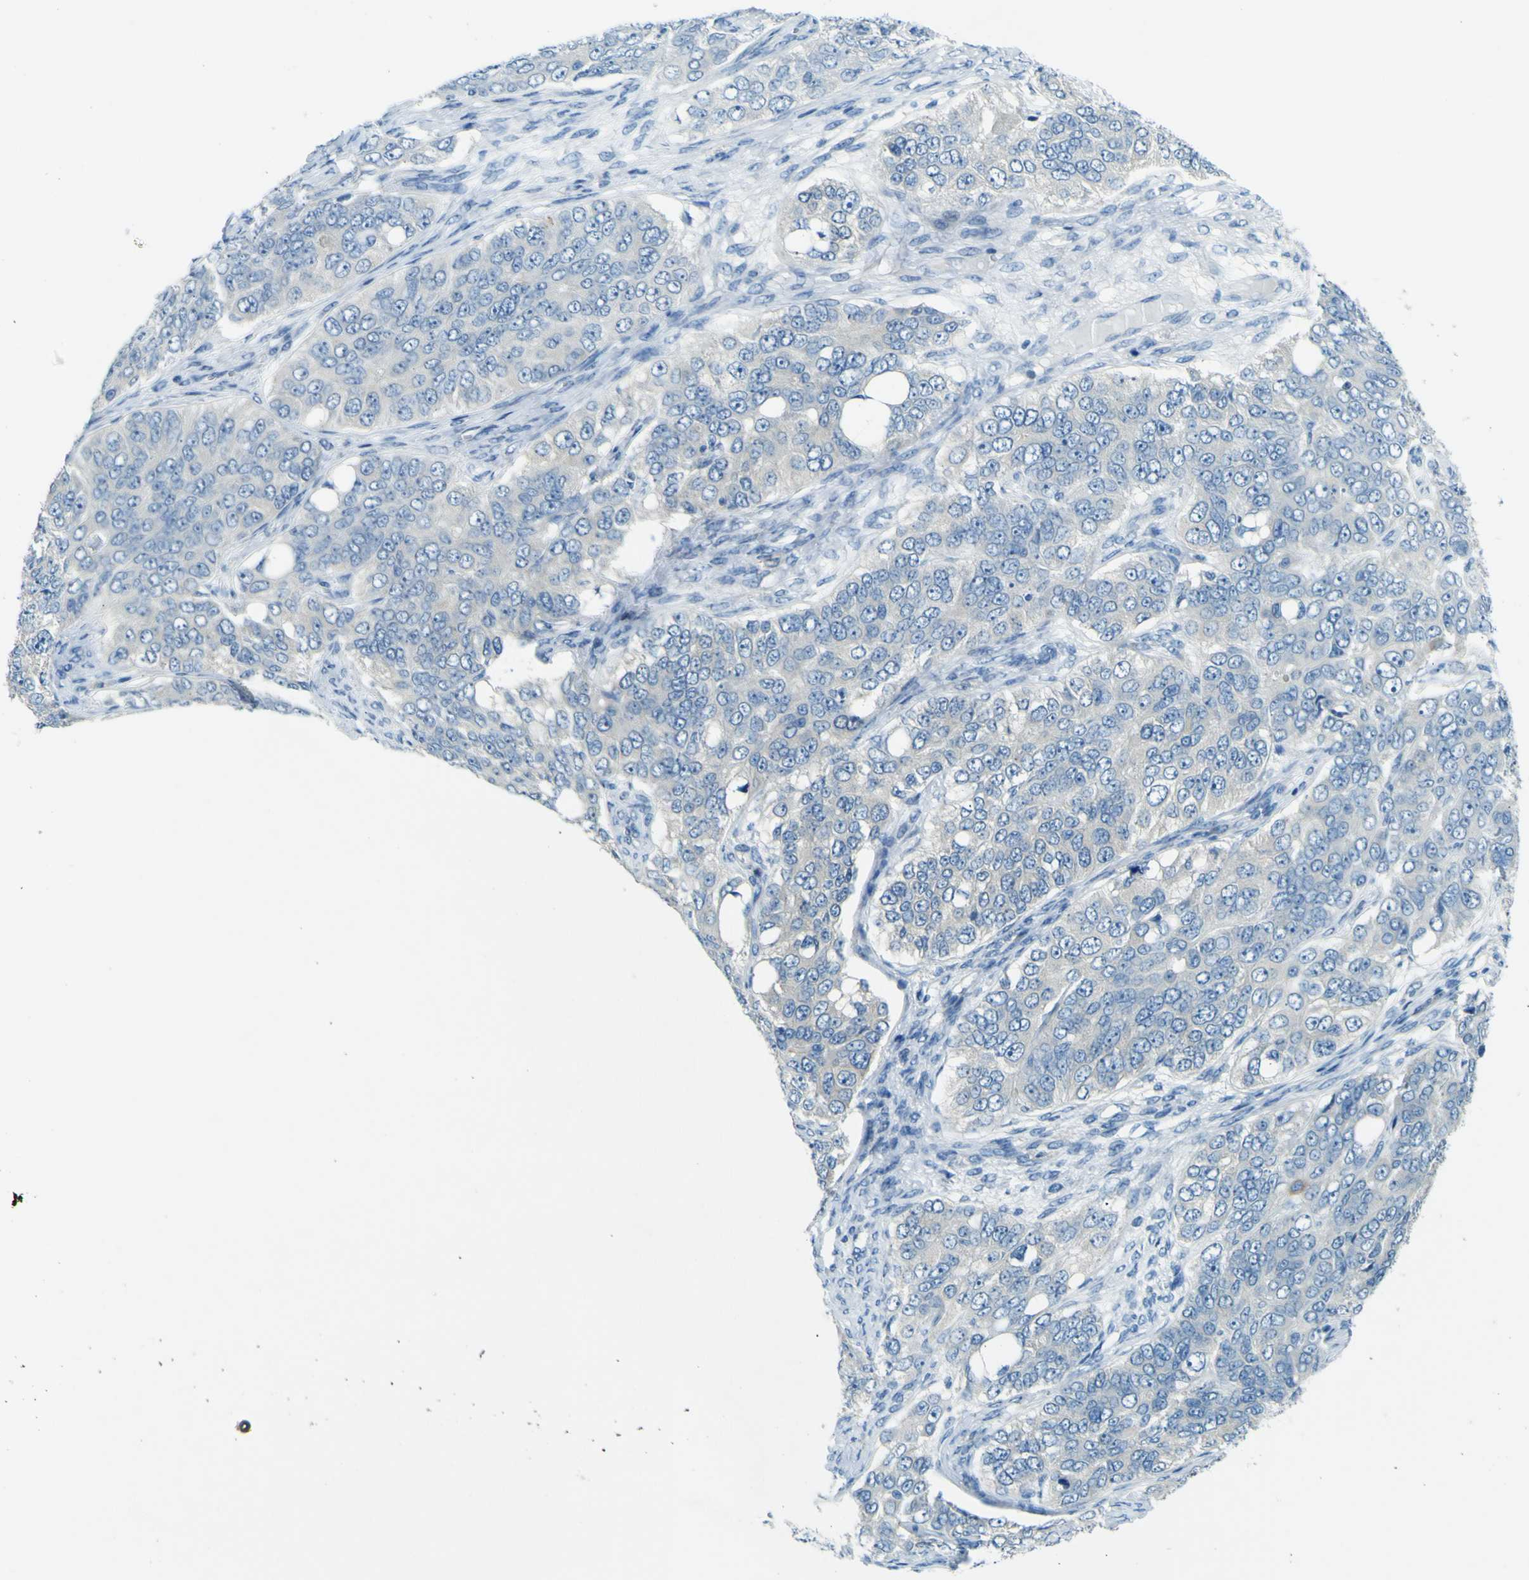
{"staining": {"intensity": "negative", "quantity": "none", "location": "none"}, "tissue": "ovarian cancer", "cell_type": "Tumor cells", "image_type": "cancer", "snomed": [{"axis": "morphology", "description": "Carcinoma, endometroid"}, {"axis": "topography", "description": "Ovary"}], "caption": "DAB (3,3'-diaminobenzidine) immunohistochemical staining of ovarian cancer displays no significant expression in tumor cells.", "gene": "SORCS1", "patient": {"sex": "female", "age": 51}}